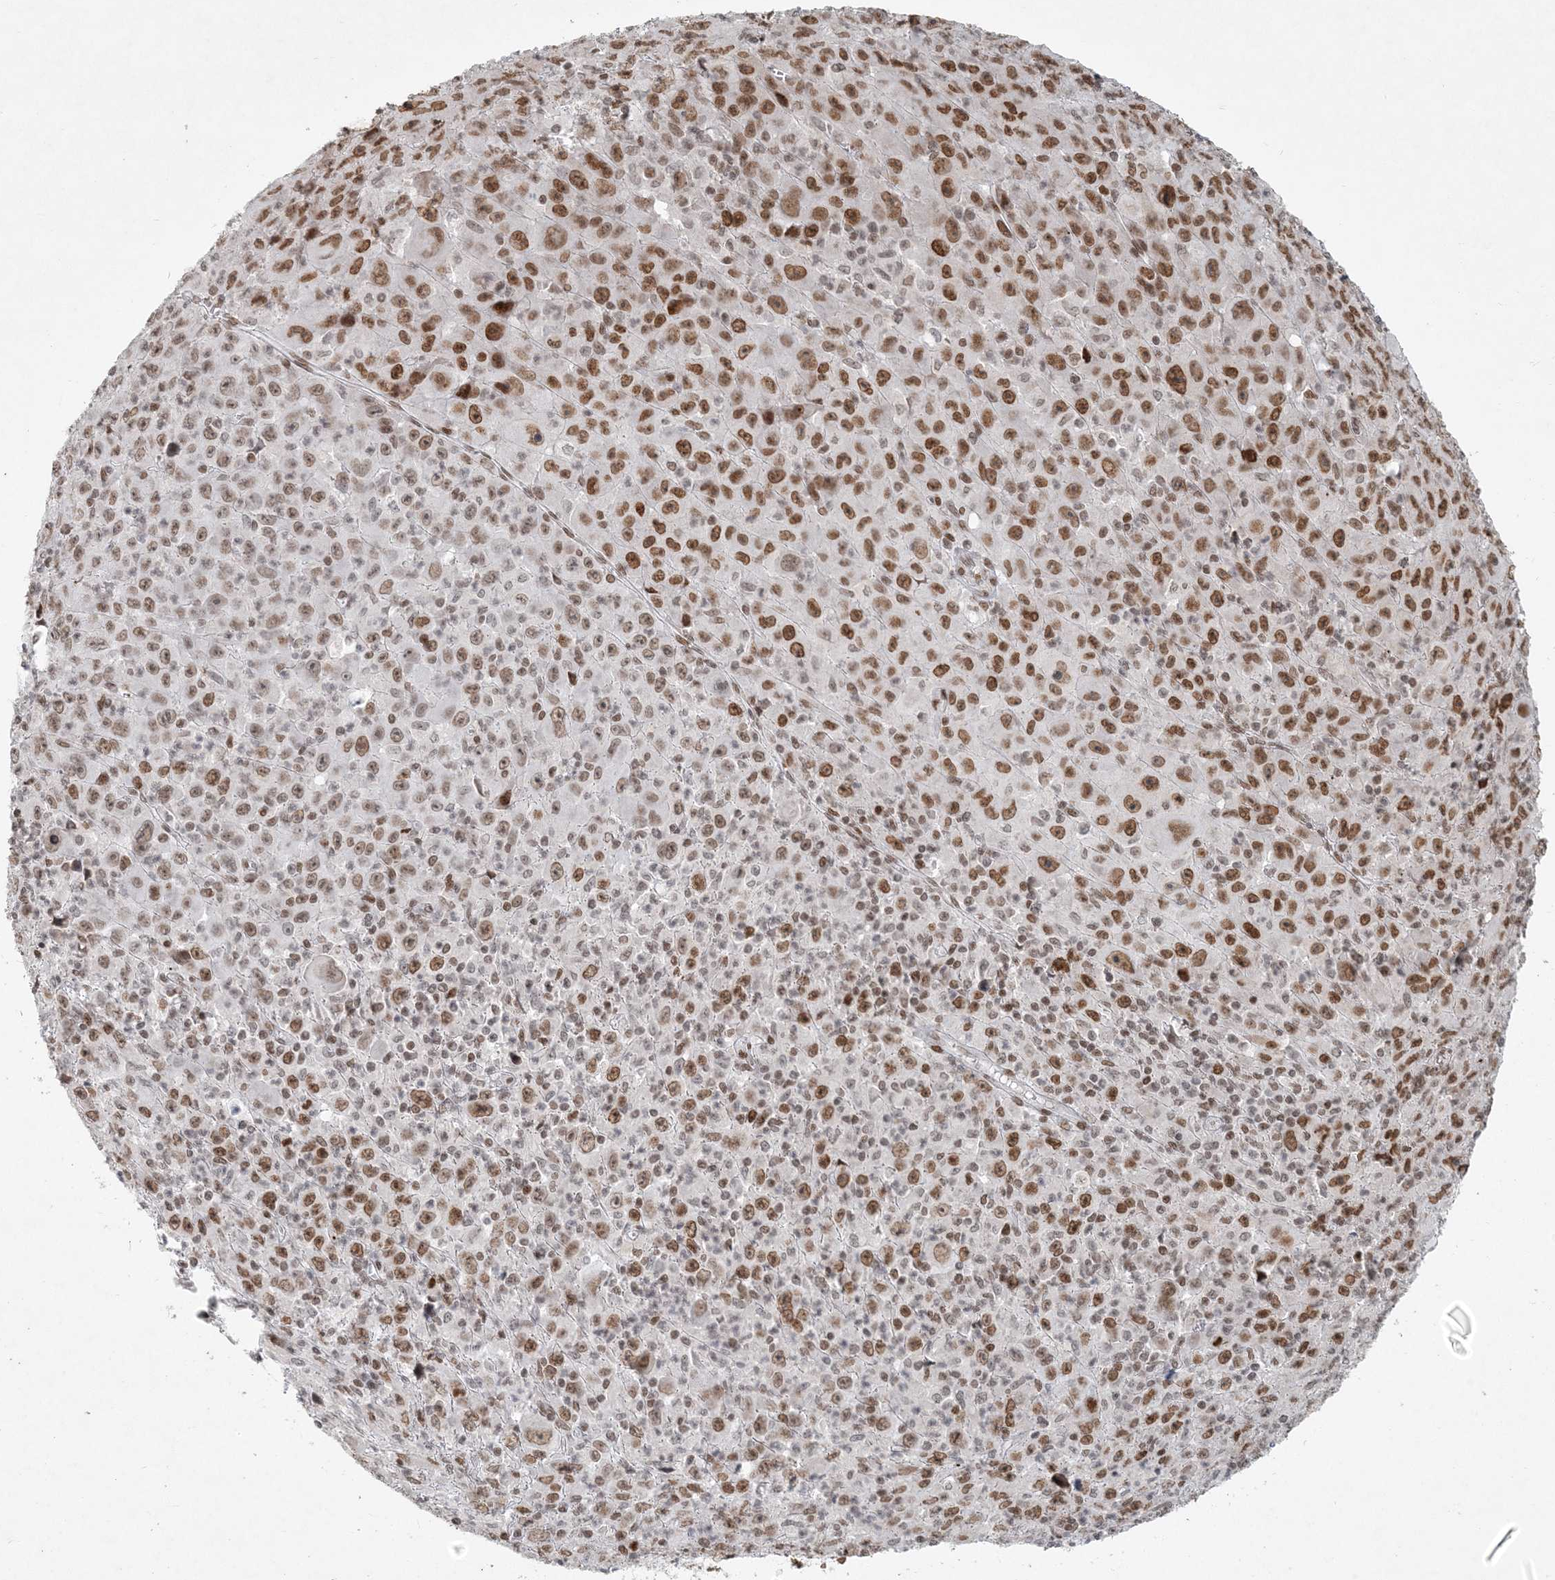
{"staining": {"intensity": "moderate", "quantity": ">75%", "location": "nuclear"}, "tissue": "melanoma", "cell_type": "Tumor cells", "image_type": "cancer", "snomed": [{"axis": "morphology", "description": "Malignant melanoma, Metastatic site"}, {"axis": "topography", "description": "Skin"}], "caption": "A medium amount of moderate nuclear expression is seen in about >75% of tumor cells in malignant melanoma (metastatic site) tissue. (IHC, brightfield microscopy, high magnification).", "gene": "BAZ1B", "patient": {"sex": "female", "age": 56}}